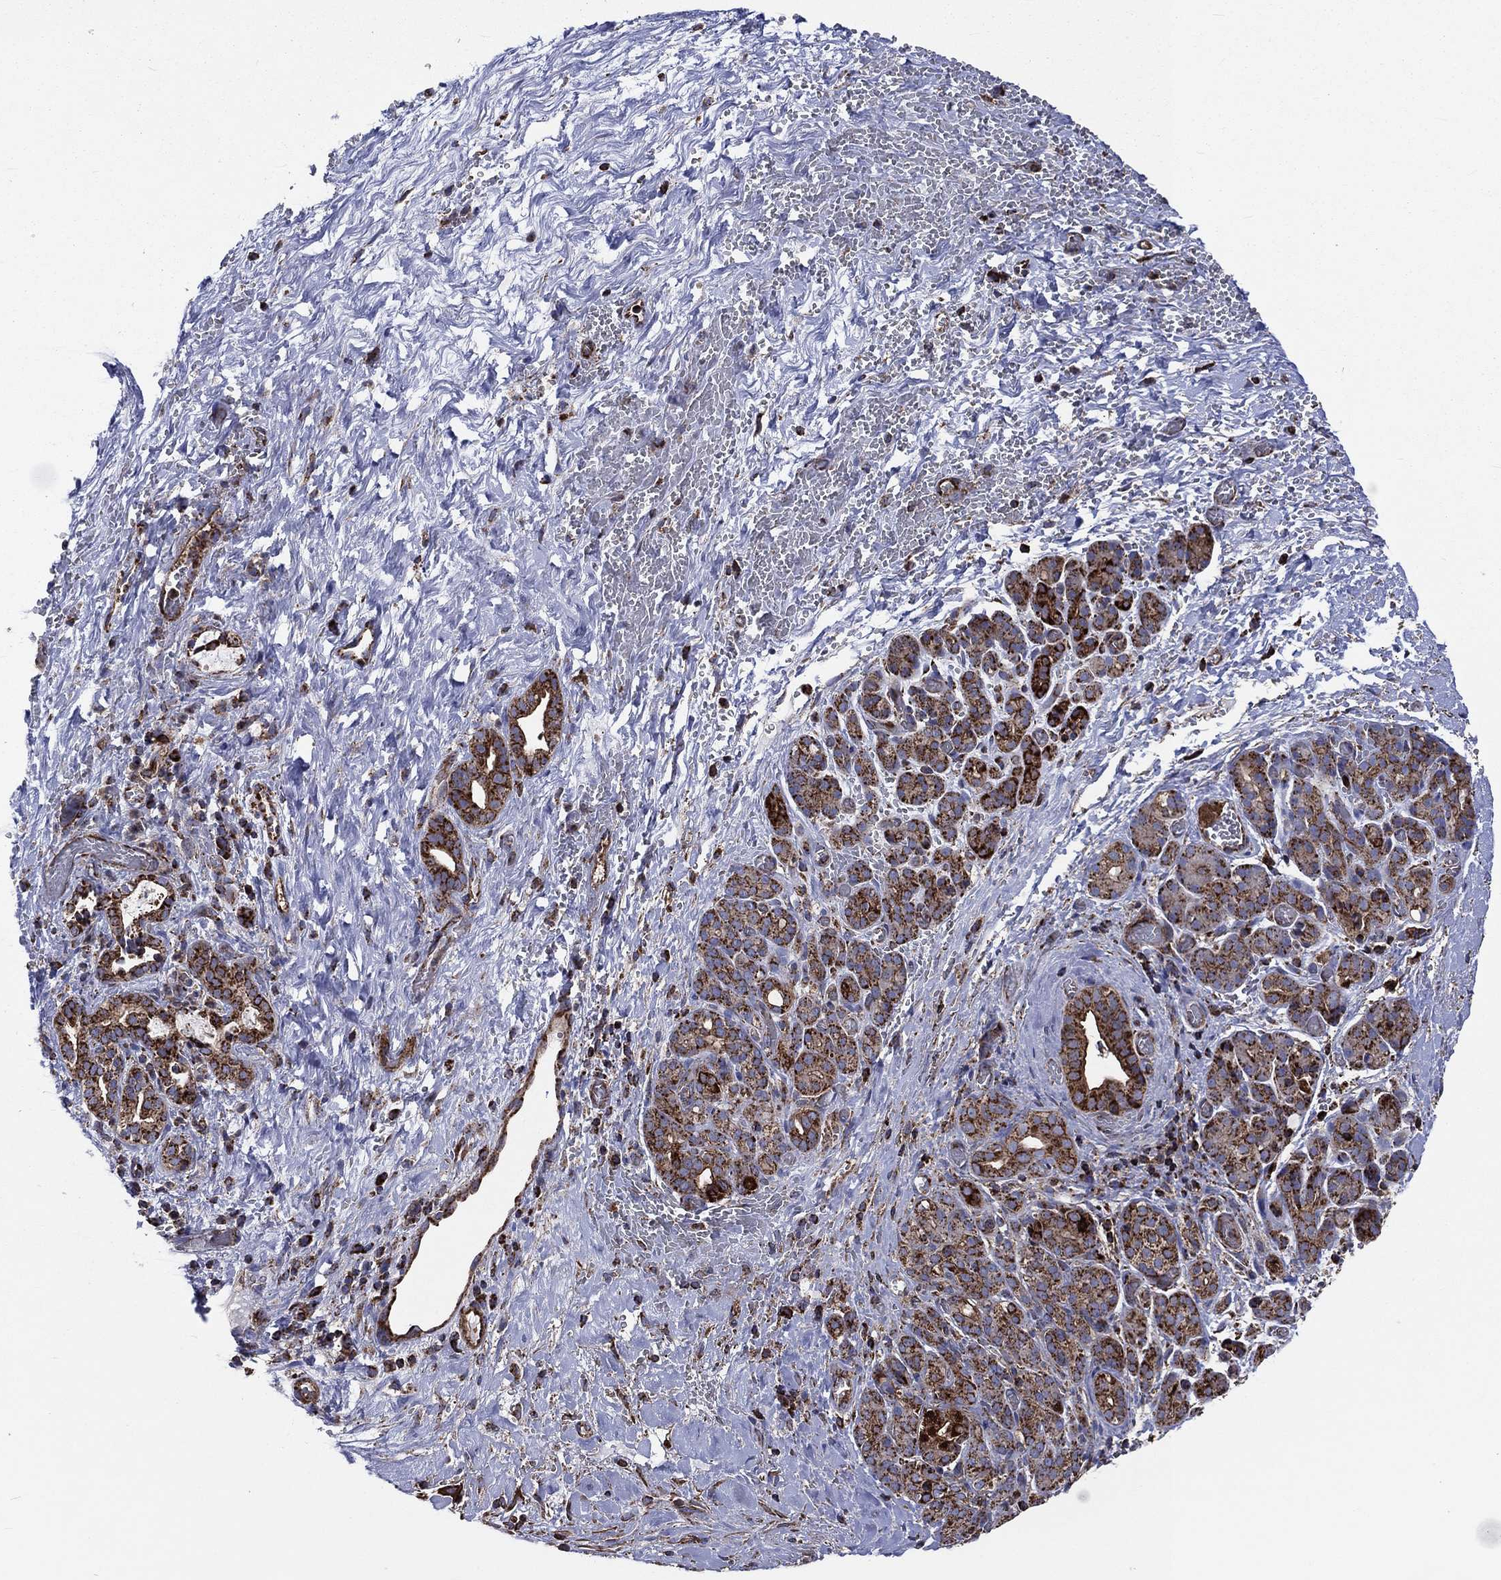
{"staining": {"intensity": "strong", "quantity": ">75%", "location": "cytoplasmic/membranous"}, "tissue": "pancreatic cancer", "cell_type": "Tumor cells", "image_type": "cancer", "snomed": [{"axis": "morphology", "description": "Adenocarcinoma, NOS"}, {"axis": "topography", "description": "Pancreas"}], "caption": "About >75% of tumor cells in pancreatic cancer demonstrate strong cytoplasmic/membranous protein staining as visualized by brown immunohistochemical staining.", "gene": "ANKRD37", "patient": {"sex": "male", "age": 44}}